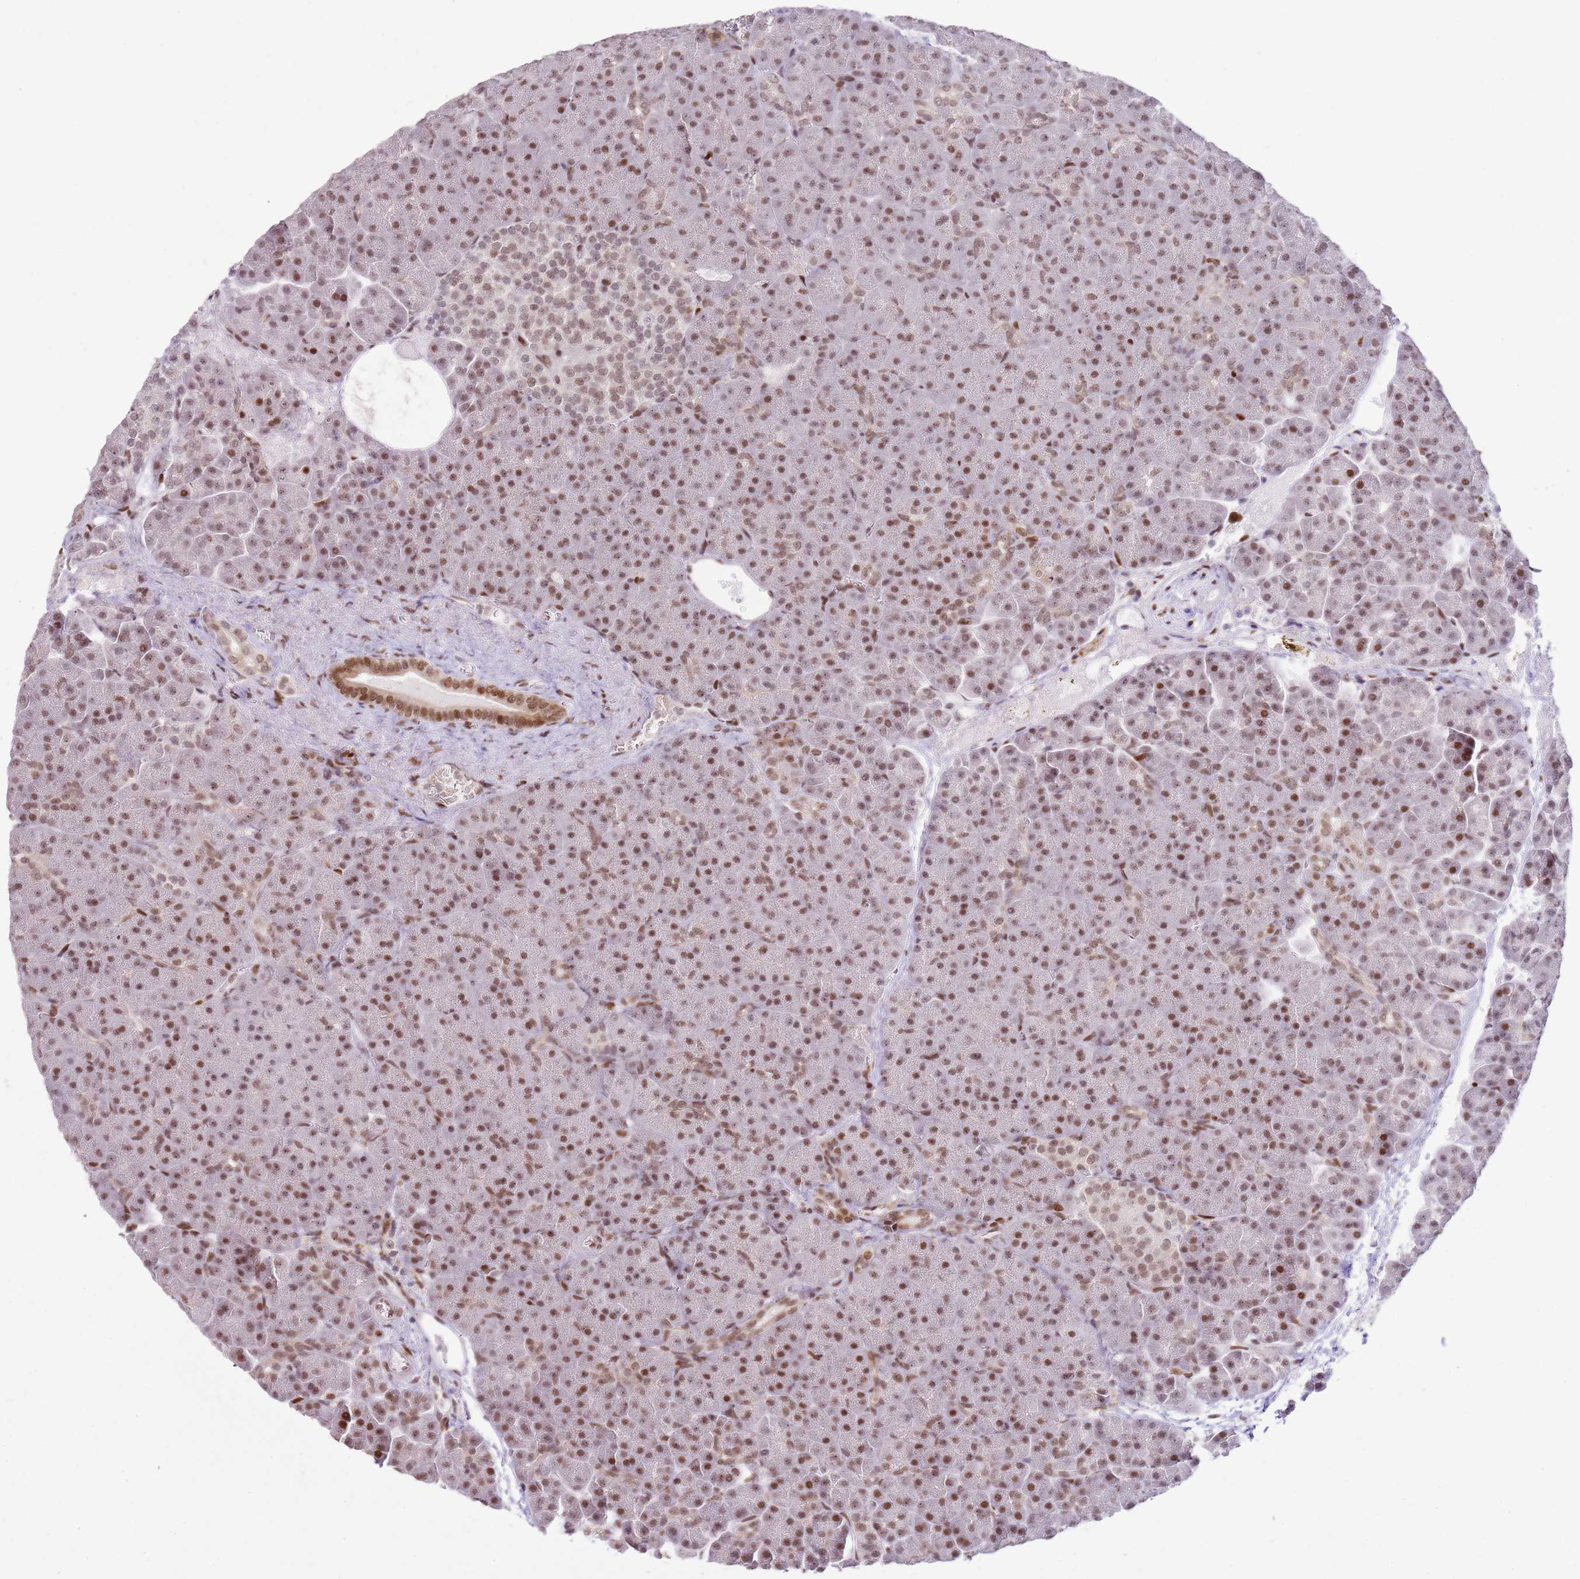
{"staining": {"intensity": "moderate", "quantity": ">75%", "location": "nuclear"}, "tissue": "pancreas", "cell_type": "Exocrine glandular cells", "image_type": "normal", "snomed": [{"axis": "morphology", "description": "Normal tissue, NOS"}, {"axis": "topography", "description": "Pancreas"}], "caption": "Pancreas stained for a protein (brown) displays moderate nuclear positive positivity in approximately >75% of exocrine glandular cells.", "gene": "PHC2", "patient": {"sex": "female", "age": 74}}